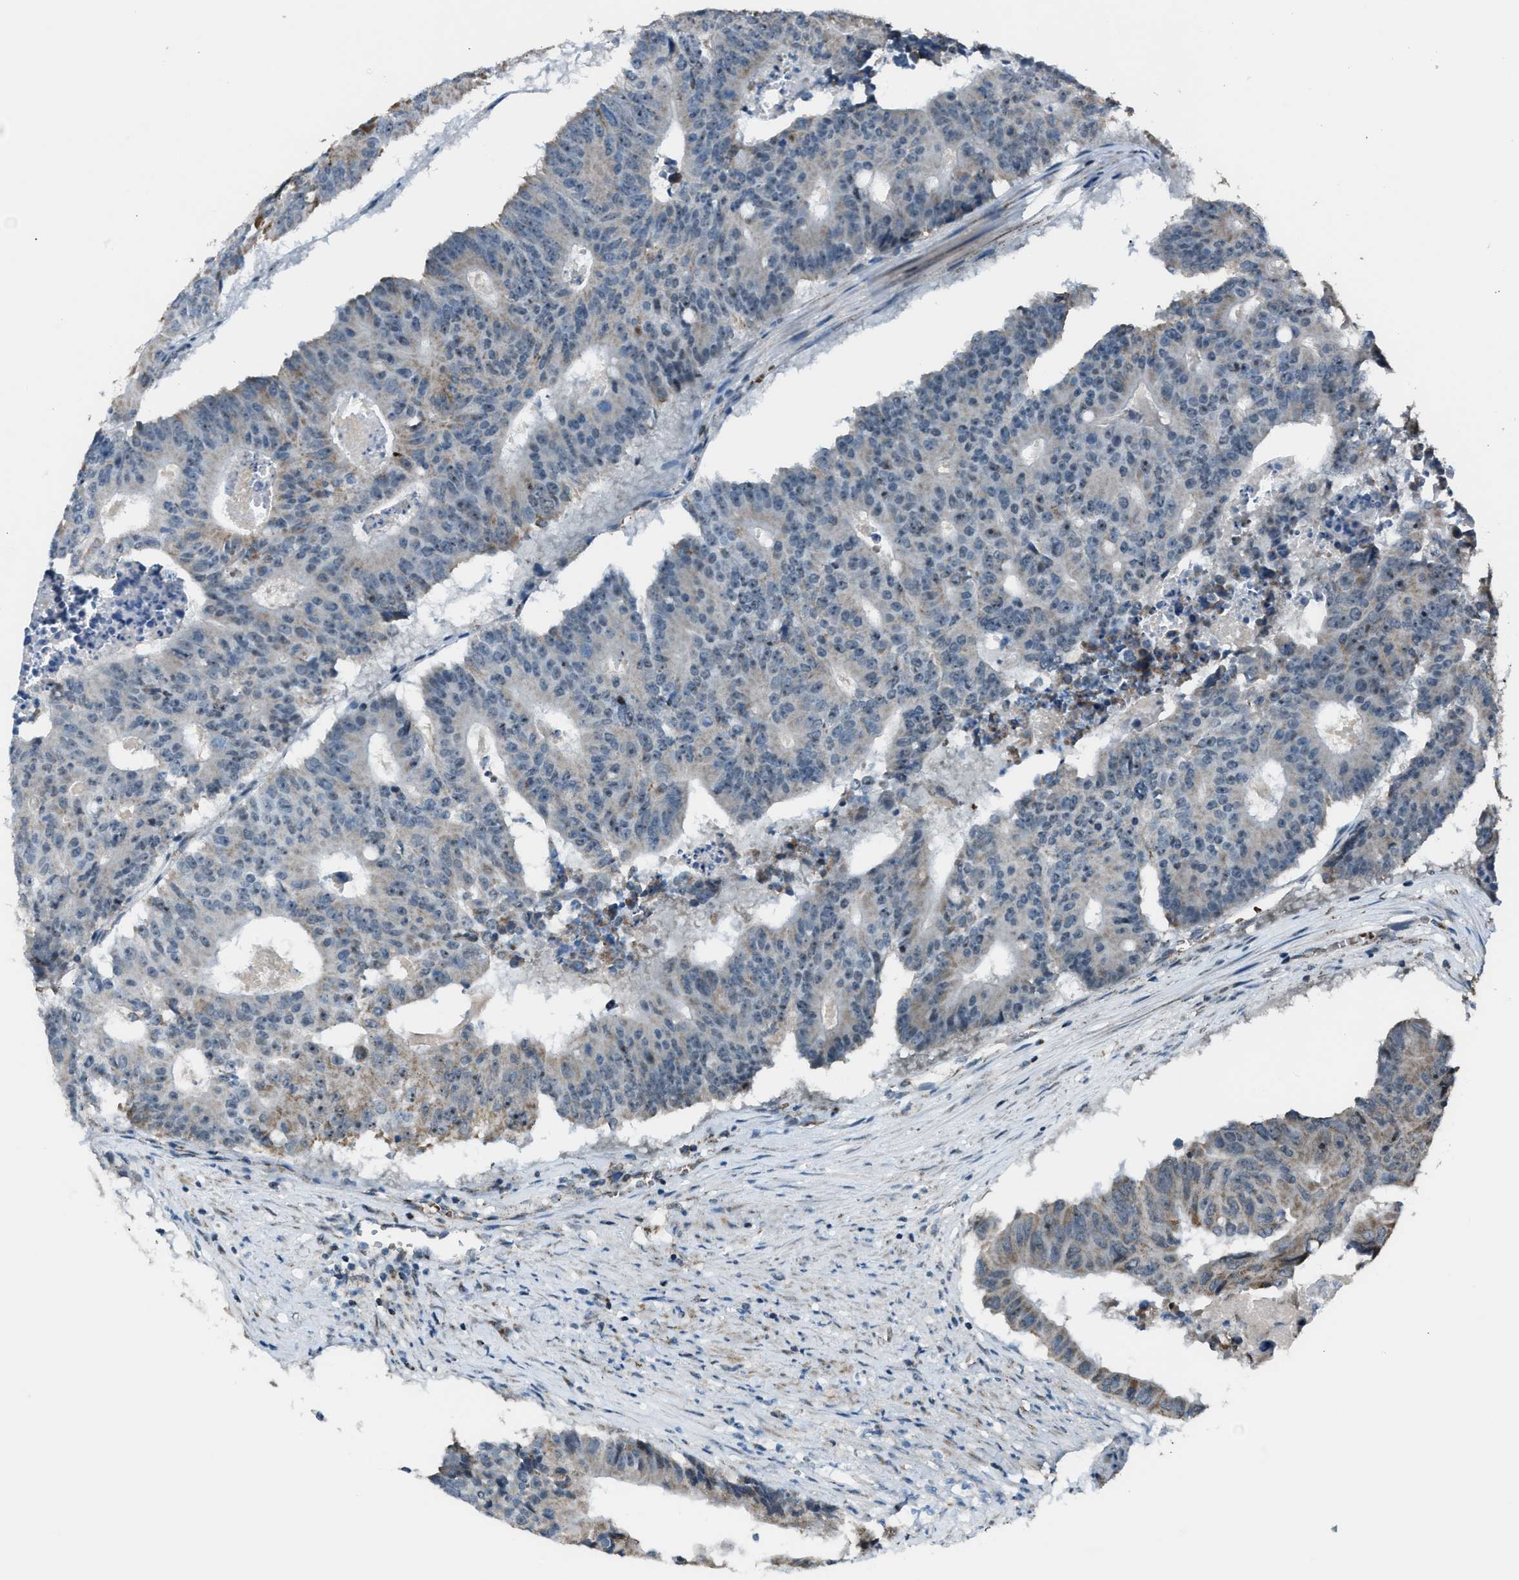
{"staining": {"intensity": "negative", "quantity": "none", "location": "none"}, "tissue": "colorectal cancer", "cell_type": "Tumor cells", "image_type": "cancer", "snomed": [{"axis": "morphology", "description": "Adenocarcinoma, NOS"}, {"axis": "topography", "description": "Colon"}], "caption": "The histopathology image demonstrates no significant staining in tumor cells of adenocarcinoma (colorectal).", "gene": "CHN2", "patient": {"sex": "male", "age": 87}}